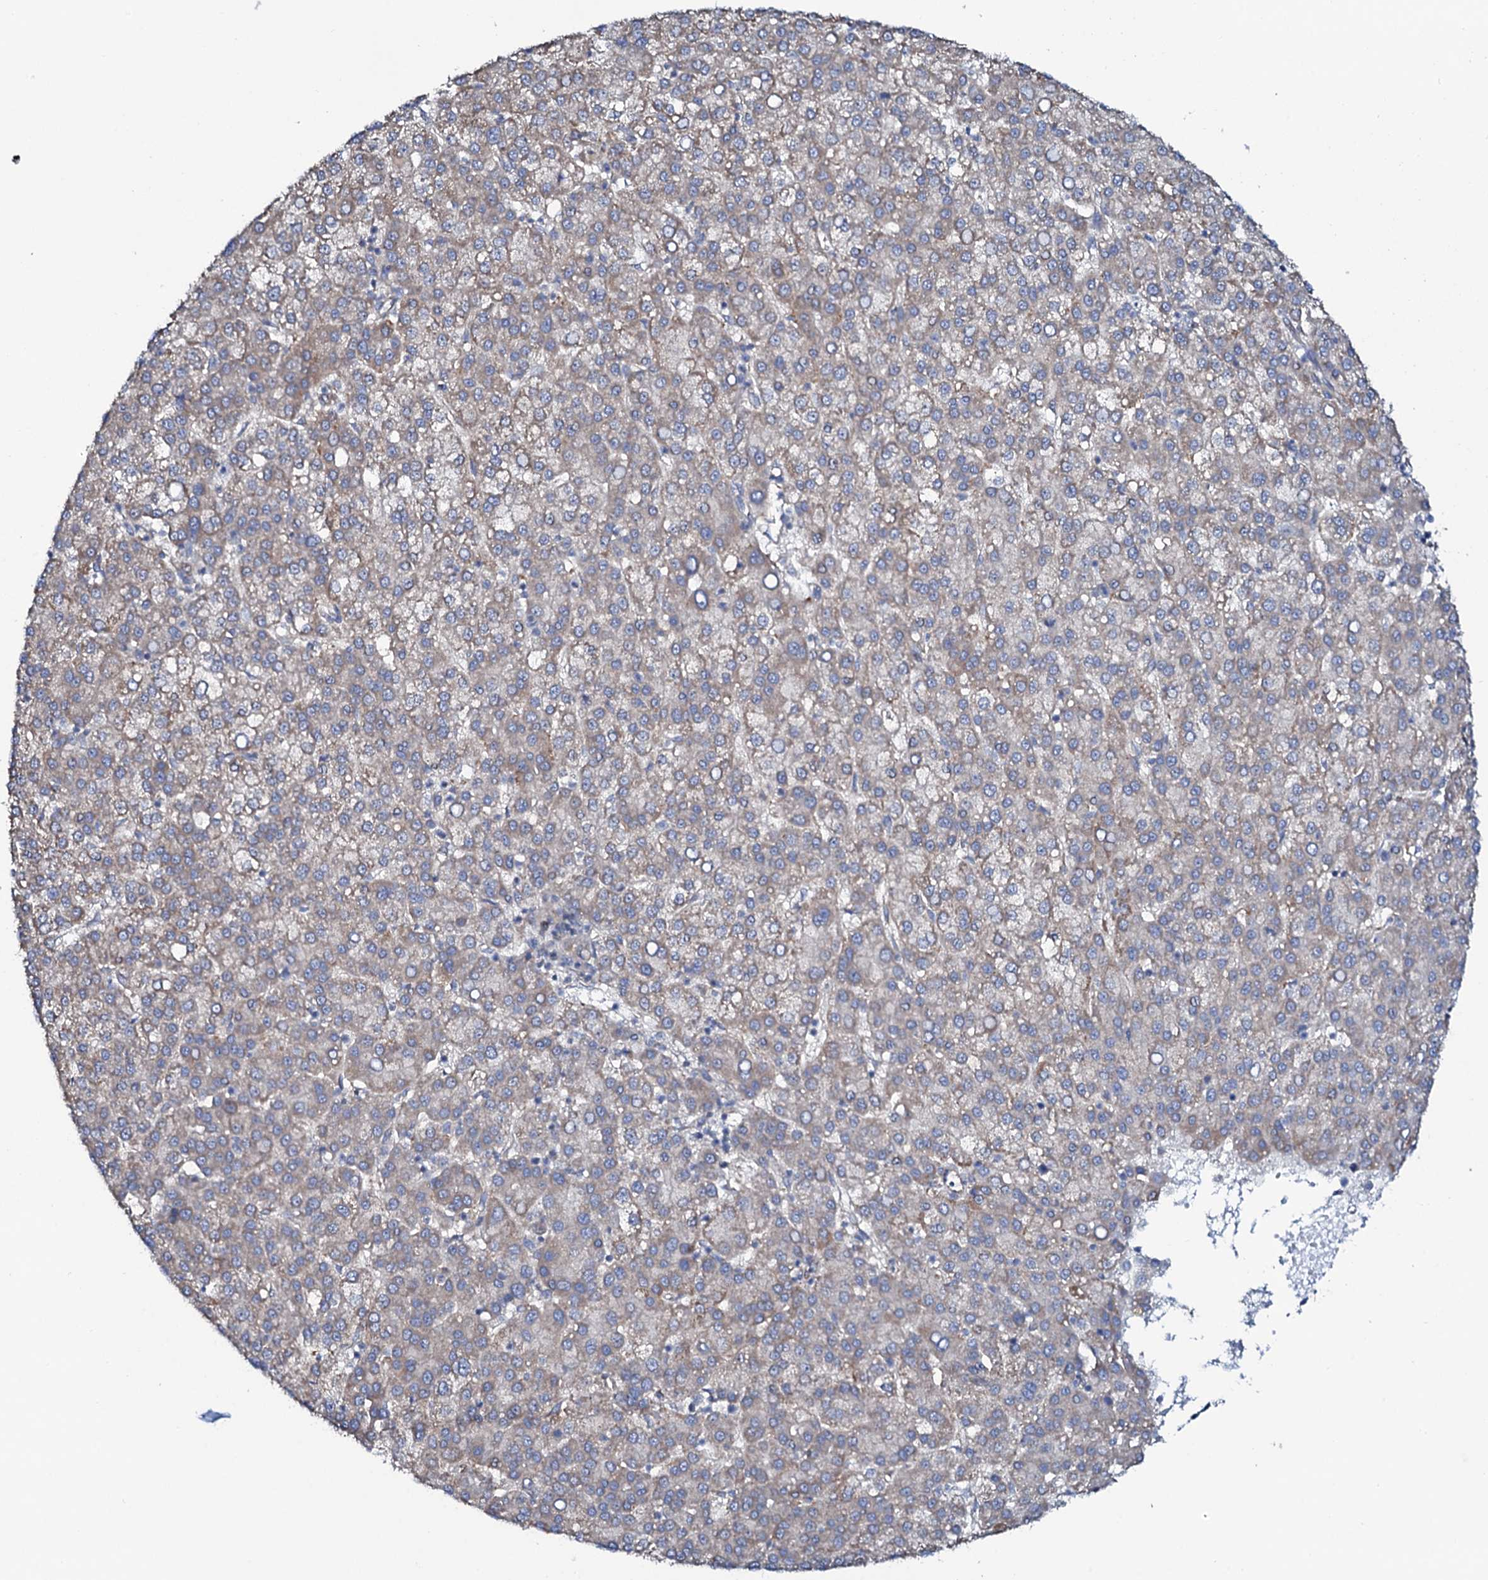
{"staining": {"intensity": "weak", "quantity": "25%-75%", "location": "cytoplasmic/membranous"}, "tissue": "liver cancer", "cell_type": "Tumor cells", "image_type": "cancer", "snomed": [{"axis": "morphology", "description": "Carcinoma, Hepatocellular, NOS"}, {"axis": "topography", "description": "Liver"}], "caption": "Immunohistochemistry of liver cancer demonstrates low levels of weak cytoplasmic/membranous positivity in about 25%-75% of tumor cells.", "gene": "STARD13", "patient": {"sex": "female", "age": 58}}